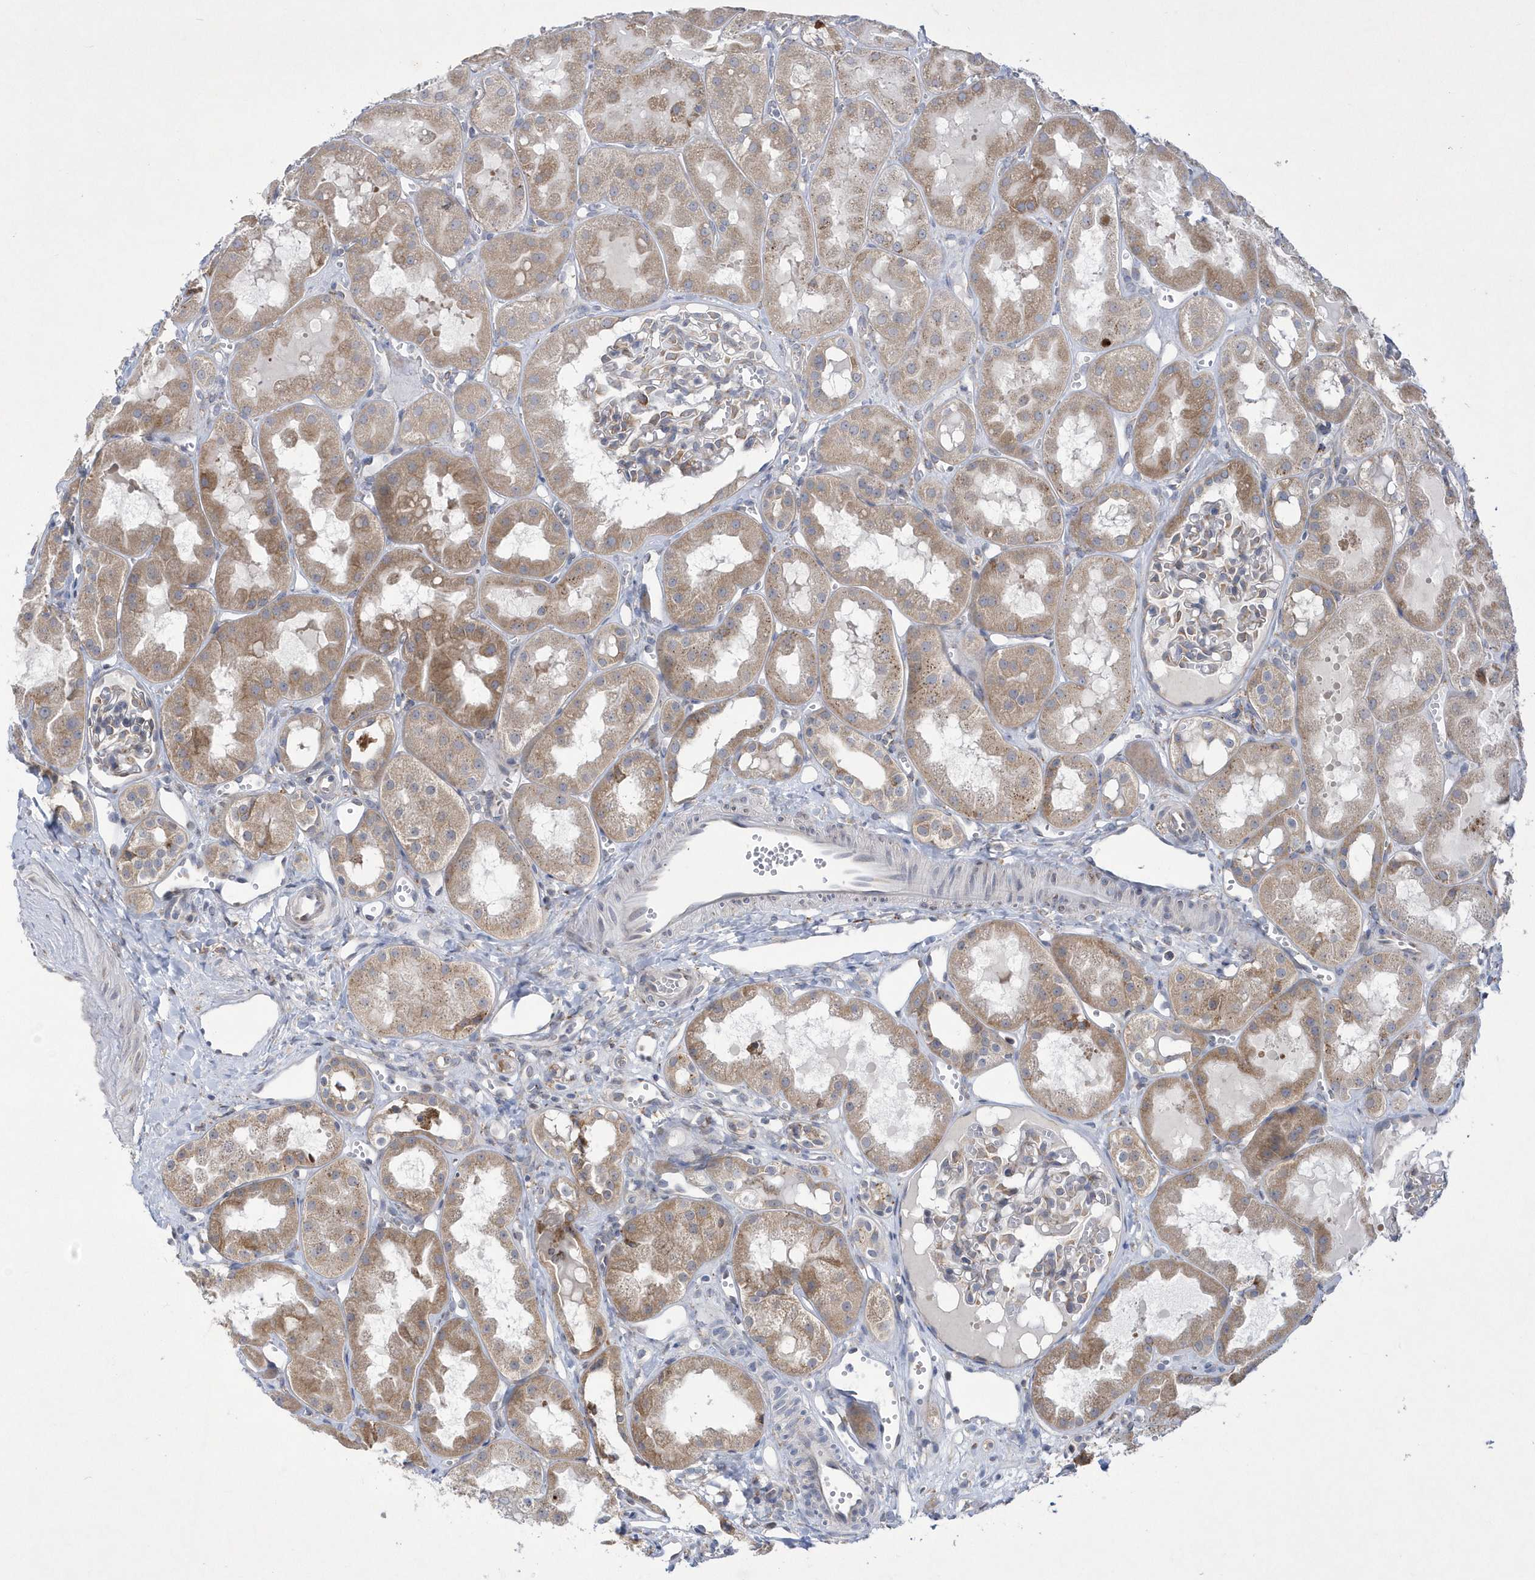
{"staining": {"intensity": "moderate", "quantity": "<25%", "location": "cytoplasmic/membranous"}, "tissue": "kidney", "cell_type": "Cells in glomeruli", "image_type": "normal", "snomed": [{"axis": "morphology", "description": "Normal tissue, NOS"}, {"axis": "topography", "description": "Kidney"}], "caption": "Moderate cytoplasmic/membranous staining is appreciated in approximately <25% of cells in glomeruli in normal kidney.", "gene": "MED31", "patient": {"sex": "male", "age": 16}}